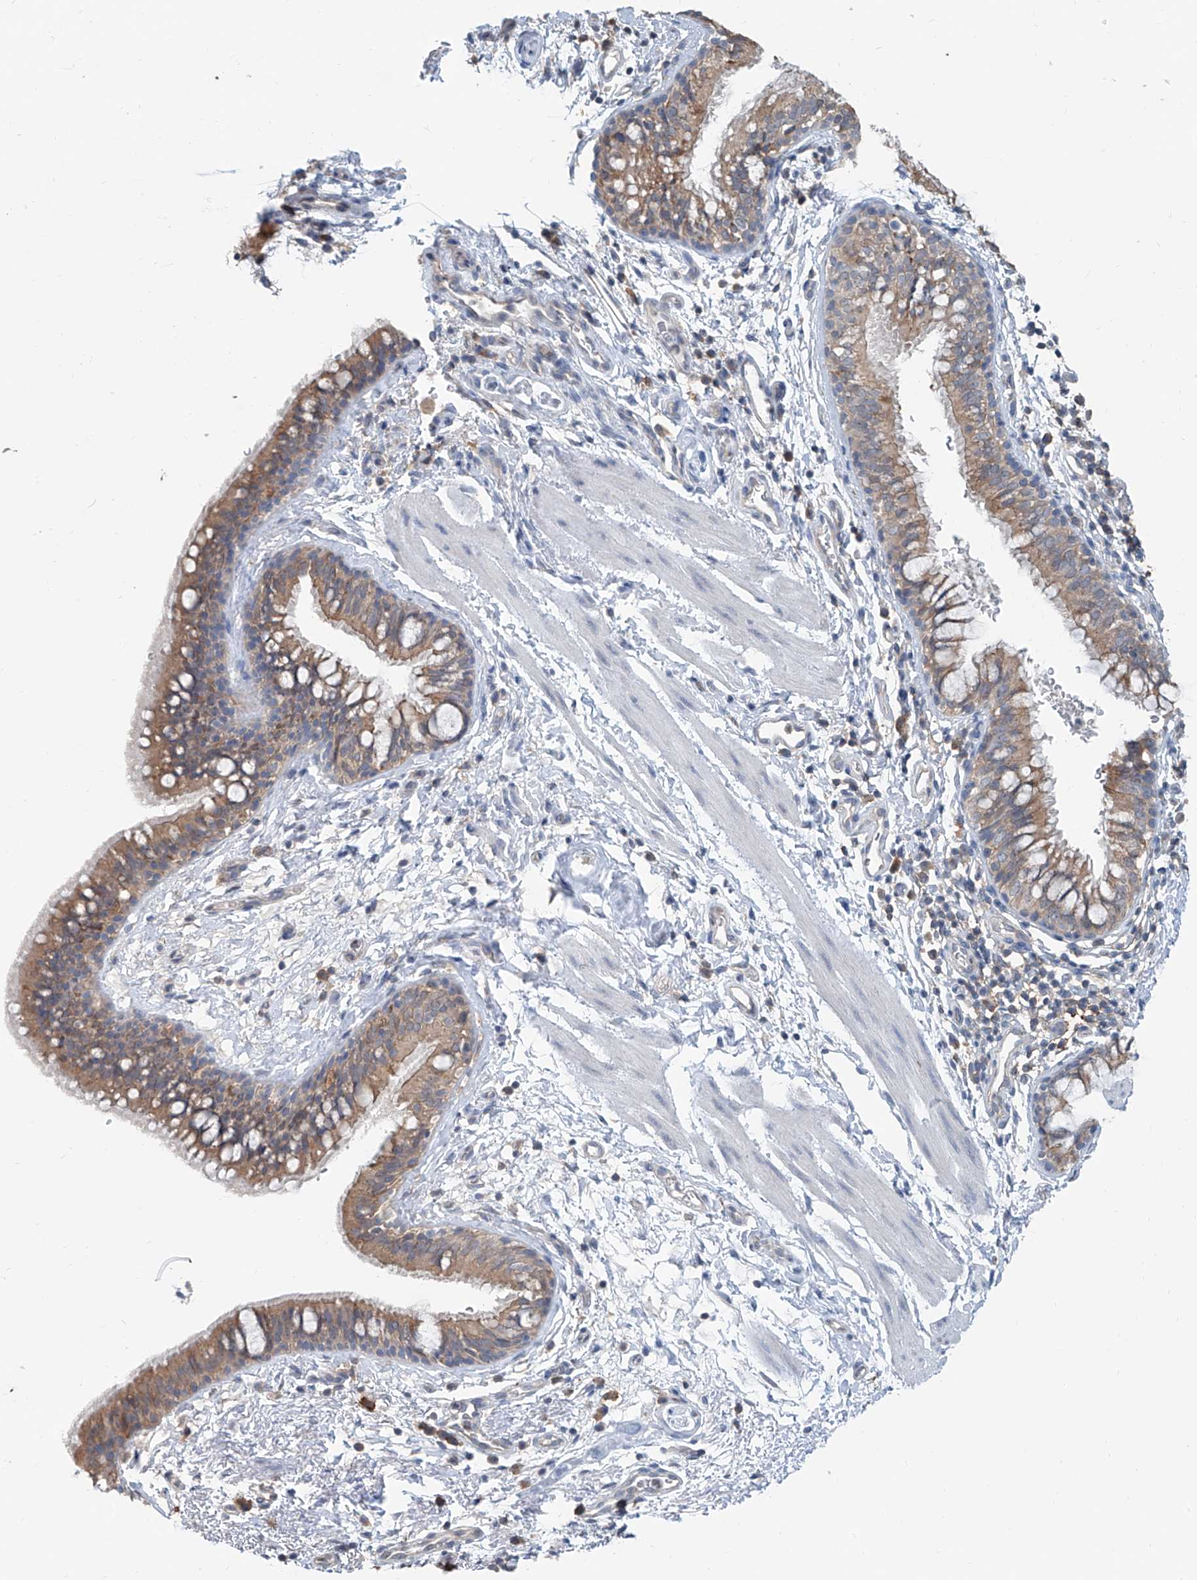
{"staining": {"intensity": "moderate", "quantity": ">75%", "location": "cytoplasmic/membranous"}, "tissue": "bronchus", "cell_type": "Respiratory epithelial cells", "image_type": "normal", "snomed": [{"axis": "morphology", "description": "Normal tissue, NOS"}, {"axis": "topography", "description": "Cartilage tissue"}, {"axis": "topography", "description": "Bronchus"}], "caption": "Protein expression analysis of normal bronchus demonstrates moderate cytoplasmic/membranous staining in about >75% of respiratory epithelial cells.", "gene": "KCNK10", "patient": {"sex": "female", "age": 36}}